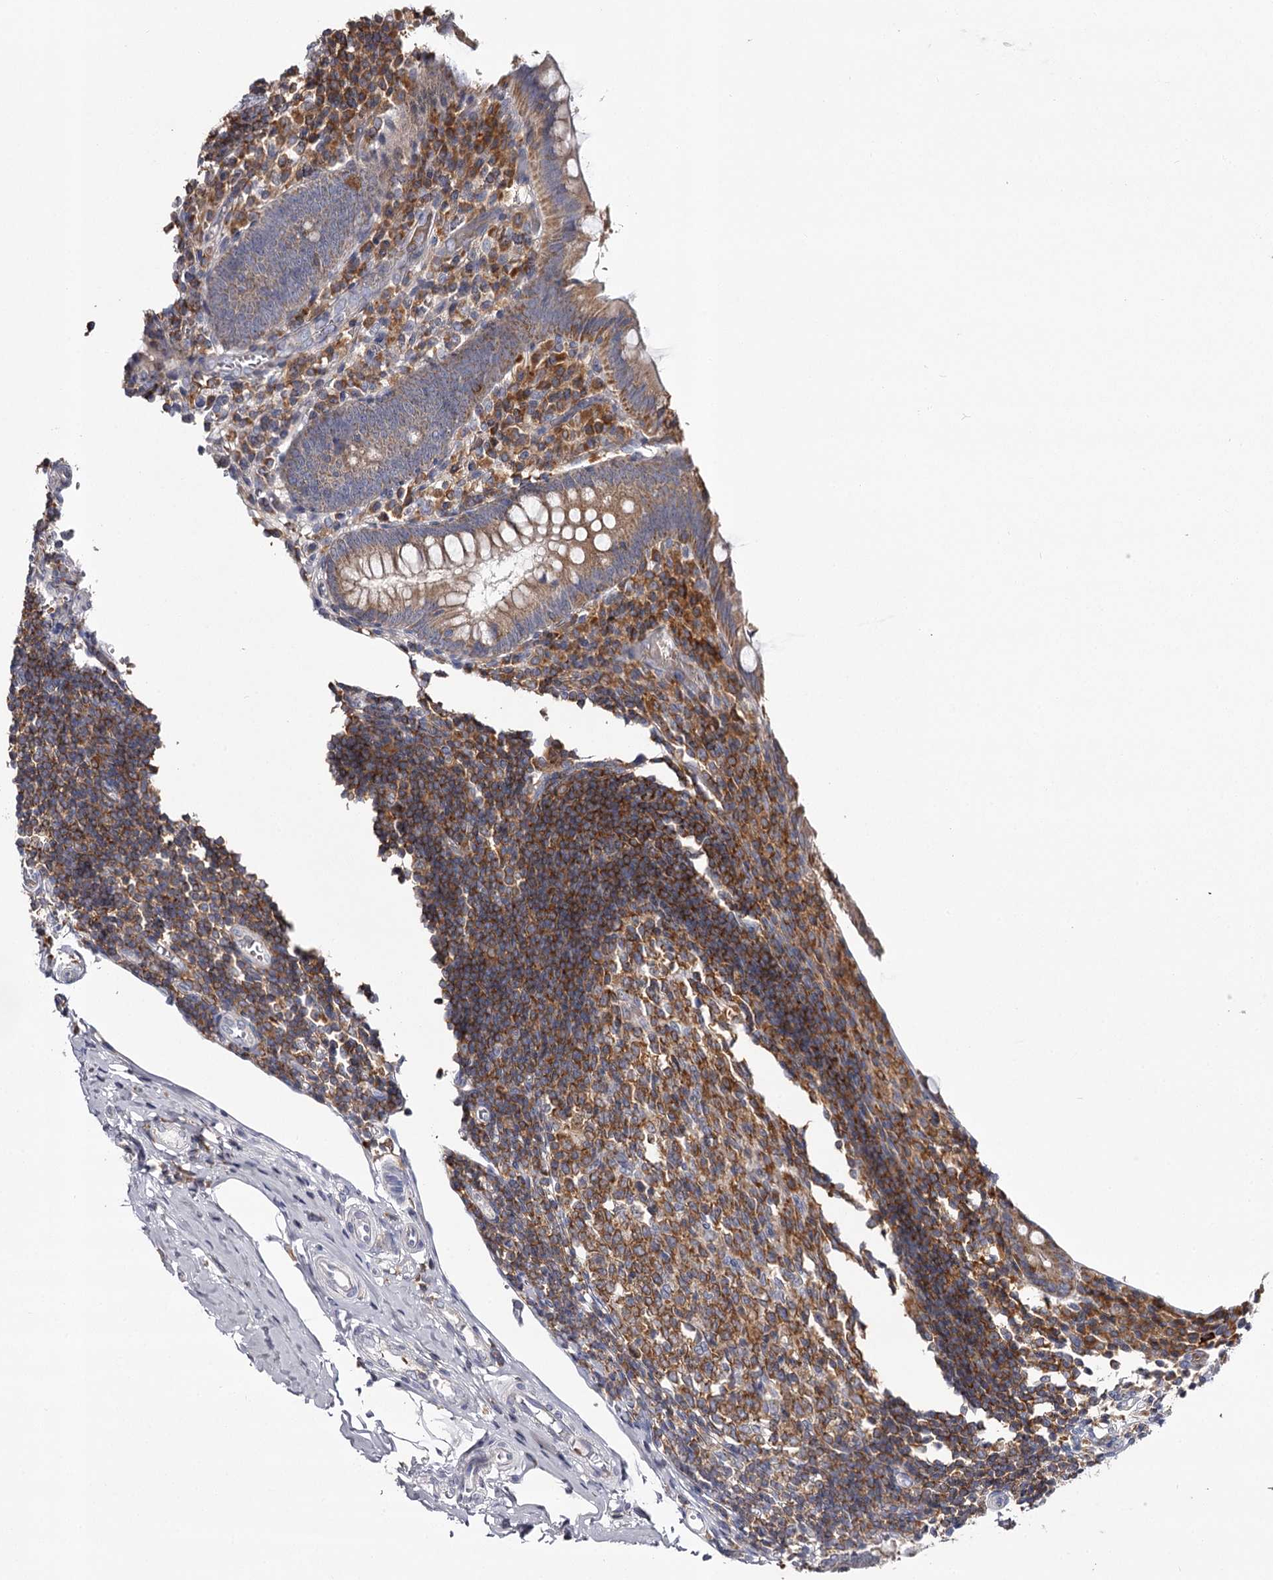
{"staining": {"intensity": "moderate", "quantity": ">75%", "location": "cytoplasmic/membranous"}, "tissue": "appendix", "cell_type": "Glandular cells", "image_type": "normal", "snomed": [{"axis": "morphology", "description": "Normal tissue, NOS"}, {"axis": "topography", "description": "Appendix"}], "caption": "Brown immunohistochemical staining in benign human appendix displays moderate cytoplasmic/membranous staining in about >75% of glandular cells.", "gene": "RASSF6", "patient": {"sex": "female", "age": 17}}